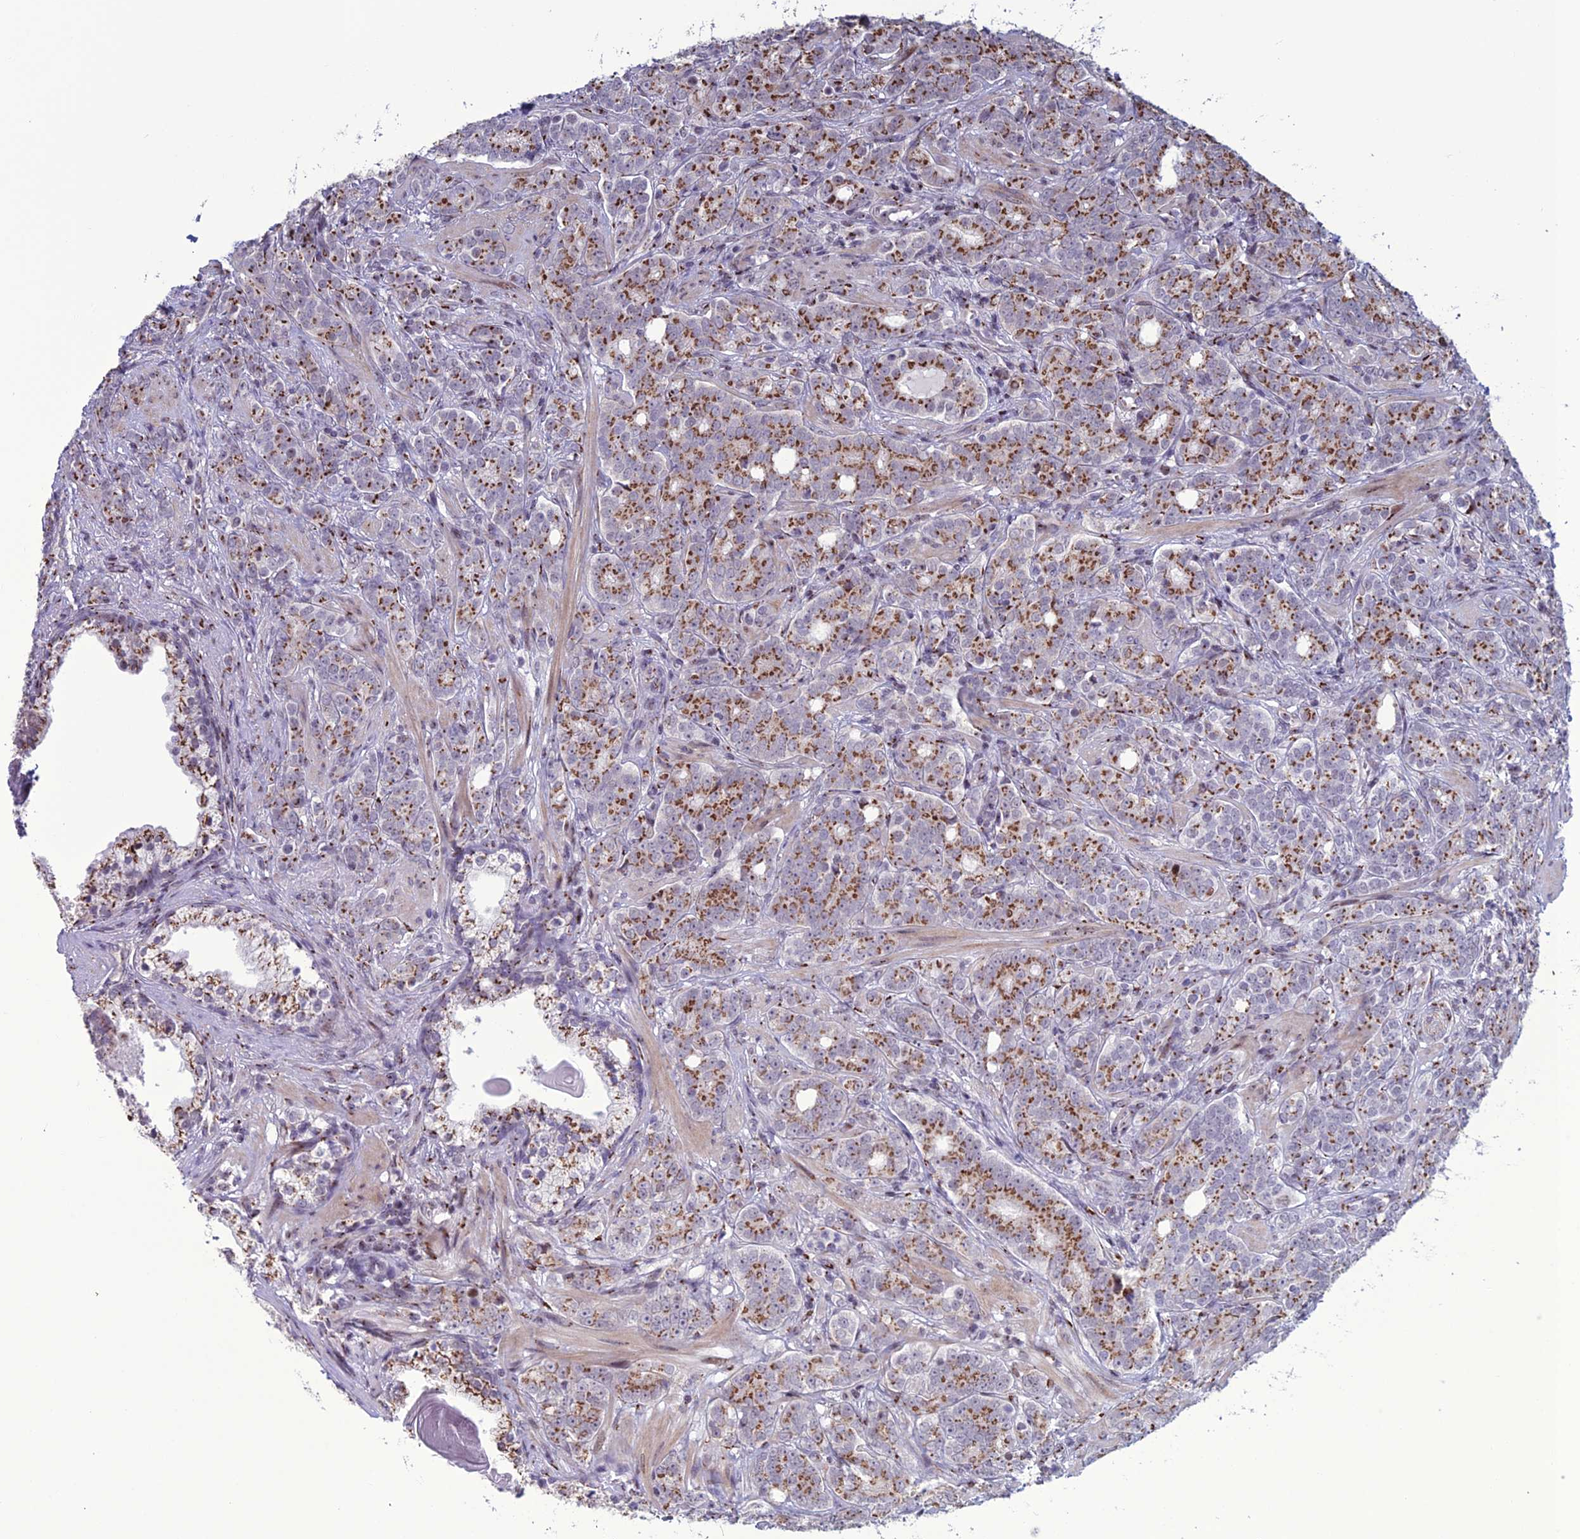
{"staining": {"intensity": "strong", "quantity": ">75%", "location": "cytoplasmic/membranous"}, "tissue": "prostate cancer", "cell_type": "Tumor cells", "image_type": "cancer", "snomed": [{"axis": "morphology", "description": "Adenocarcinoma, High grade"}, {"axis": "topography", "description": "Prostate"}], "caption": "The histopathology image demonstrates immunohistochemical staining of high-grade adenocarcinoma (prostate). There is strong cytoplasmic/membranous positivity is appreciated in about >75% of tumor cells.", "gene": "PLEKHA4", "patient": {"sex": "male", "age": 64}}